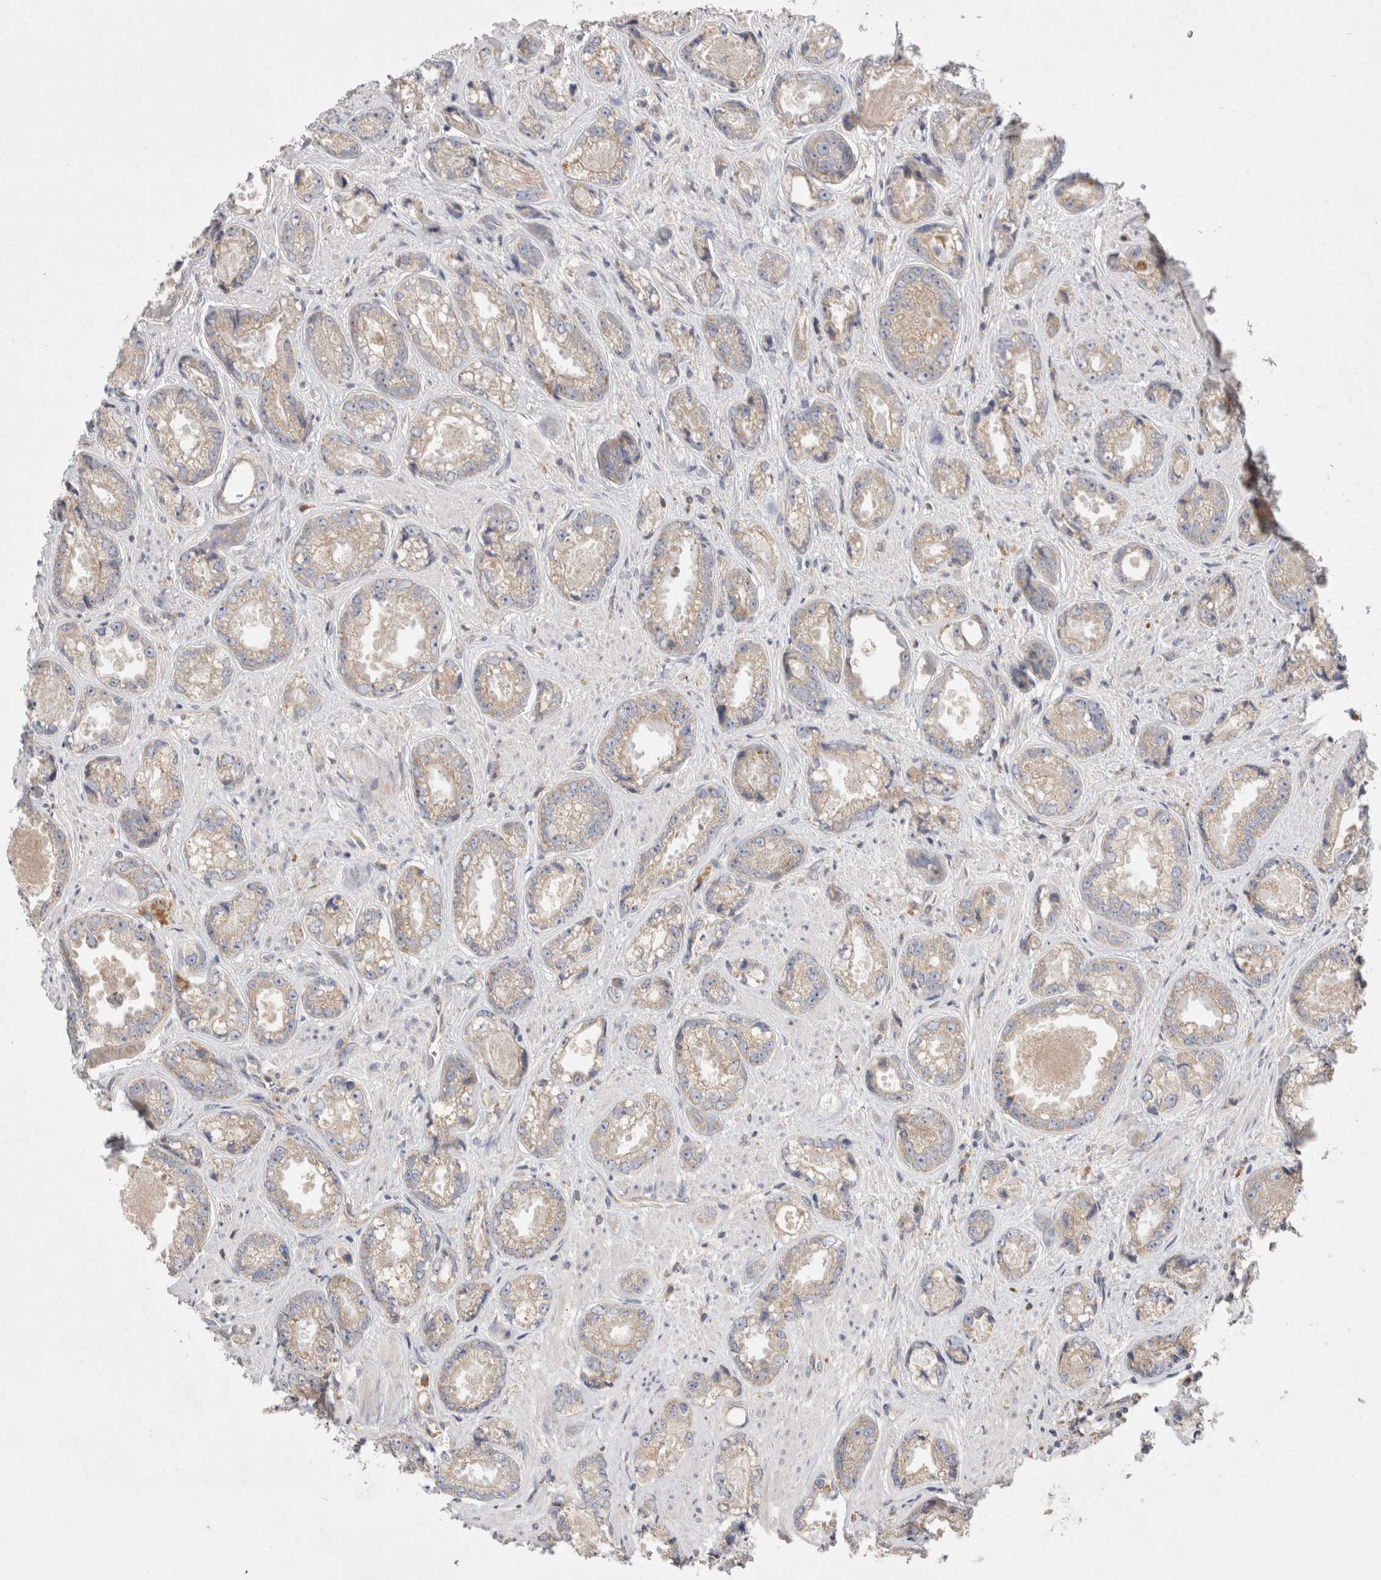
{"staining": {"intensity": "weak", "quantity": "25%-75%", "location": "cytoplasmic/membranous"}, "tissue": "prostate cancer", "cell_type": "Tumor cells", "image_type": "cancer", "snomed": [{"axis": "morphology", "description": "Adenocarcinoma, High grade"}, {"axis": "topography", "description": "Prostate"}], "caption": "Weak cytoplasmic/membranous positivity for a protein is seen in about 25%-75% of tumor cells of high-grade adenocarcinoma (prostate) using immunohistochemistry.", "gene": "TBC1D16", "patient": {"sex": "male", "age": 61}}